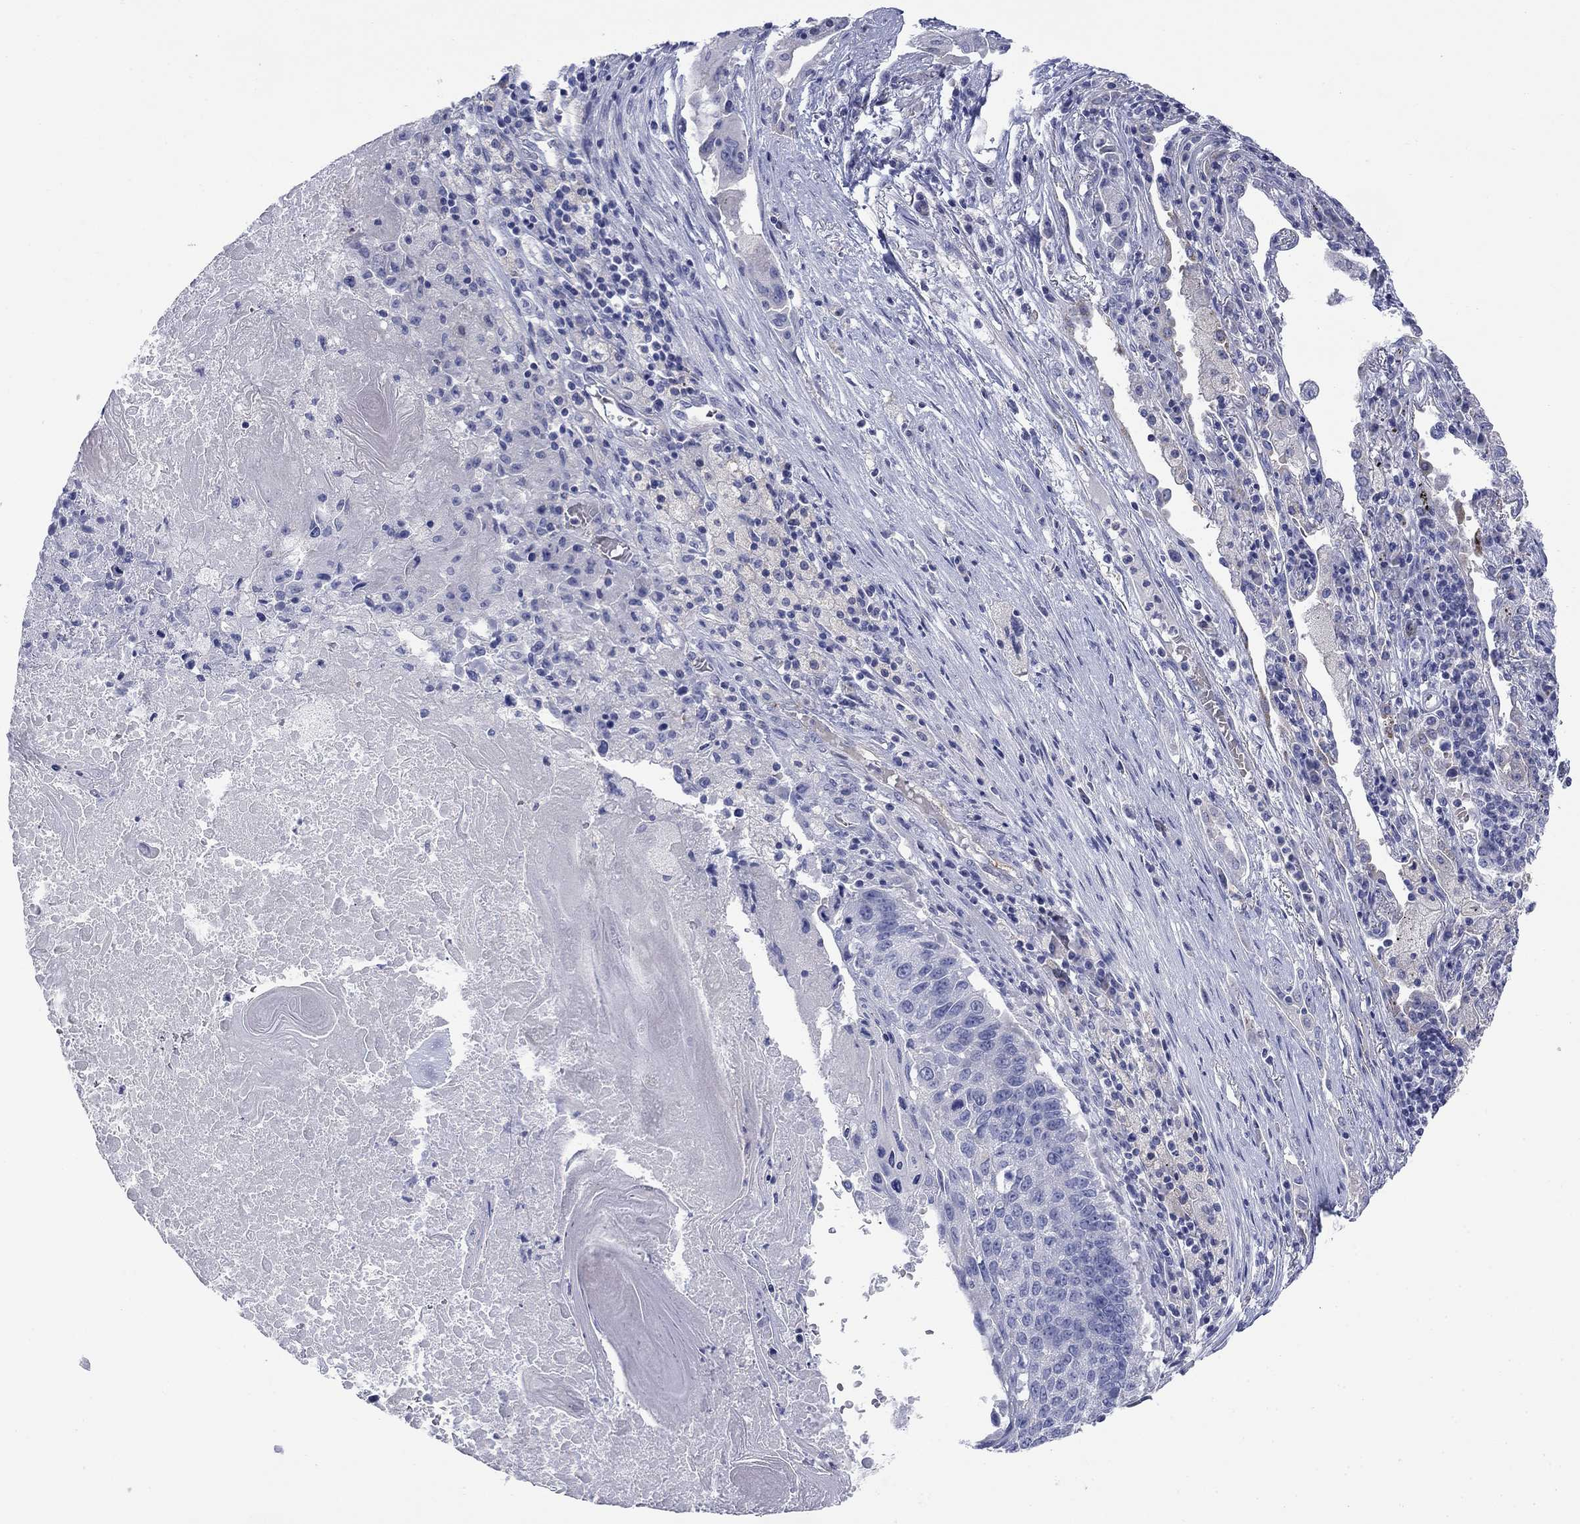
{"staining": {"intensity": "negative", "quantity": "none", "location": "none"}, "tissue": "lung cancer", "cell_type": "Tumor cells", "image_type": "cancer", "snomed": [{"axis": "morphology", "description": "Squamous cell carcinoma, NOS"}, {"axis": "topography", "description": "Lung"}], "caption": "Histopathology image shows no protein staining in tumor cells of lung cancer (squamous cell carcinoma) tissue.", "gene": "PTPRZ1", "patient": {"sex": "male", "age": 73}}